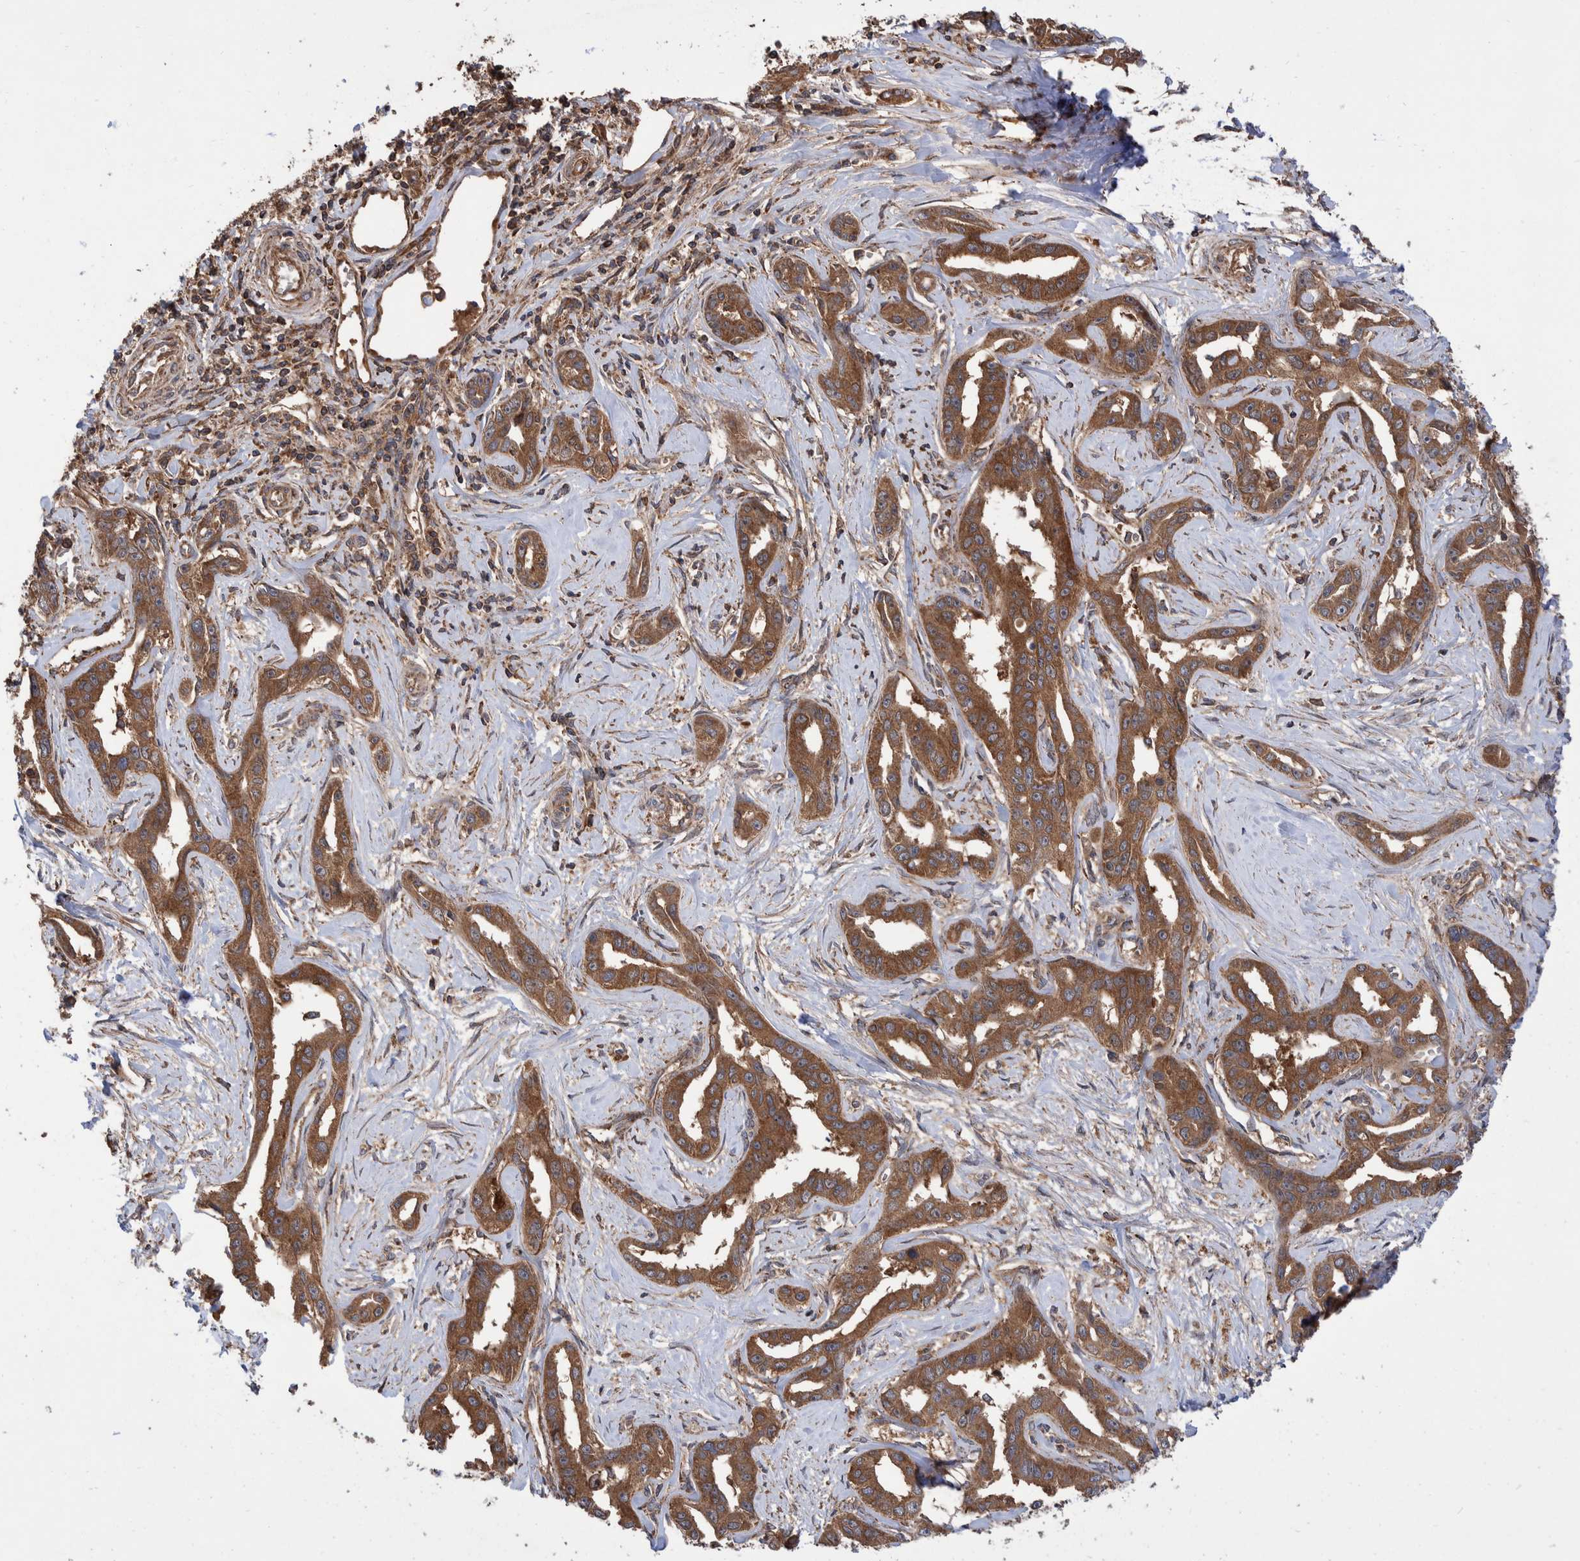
{"staining": {"intensity": "moderate", "quantity": ">75%", "location": "cytoplasmic/membranous"}, "tissue": "liver cancer", "cell_type": "Tumor cells", "image_type": "cancer", "snomed": [{"axis": "morphology", "description": "Cholangiocarcinoma"}, {"axis": "topography", "description": "Liver"}], "caption": "Cholangiocarcinoma (liver) stained with a brown dye displays moderate cytoplasmic/membranous positive expression in approximately >75% of tumor cells.", "gene": "VBP1", "patient": {"sex": "male", "age": 59}}